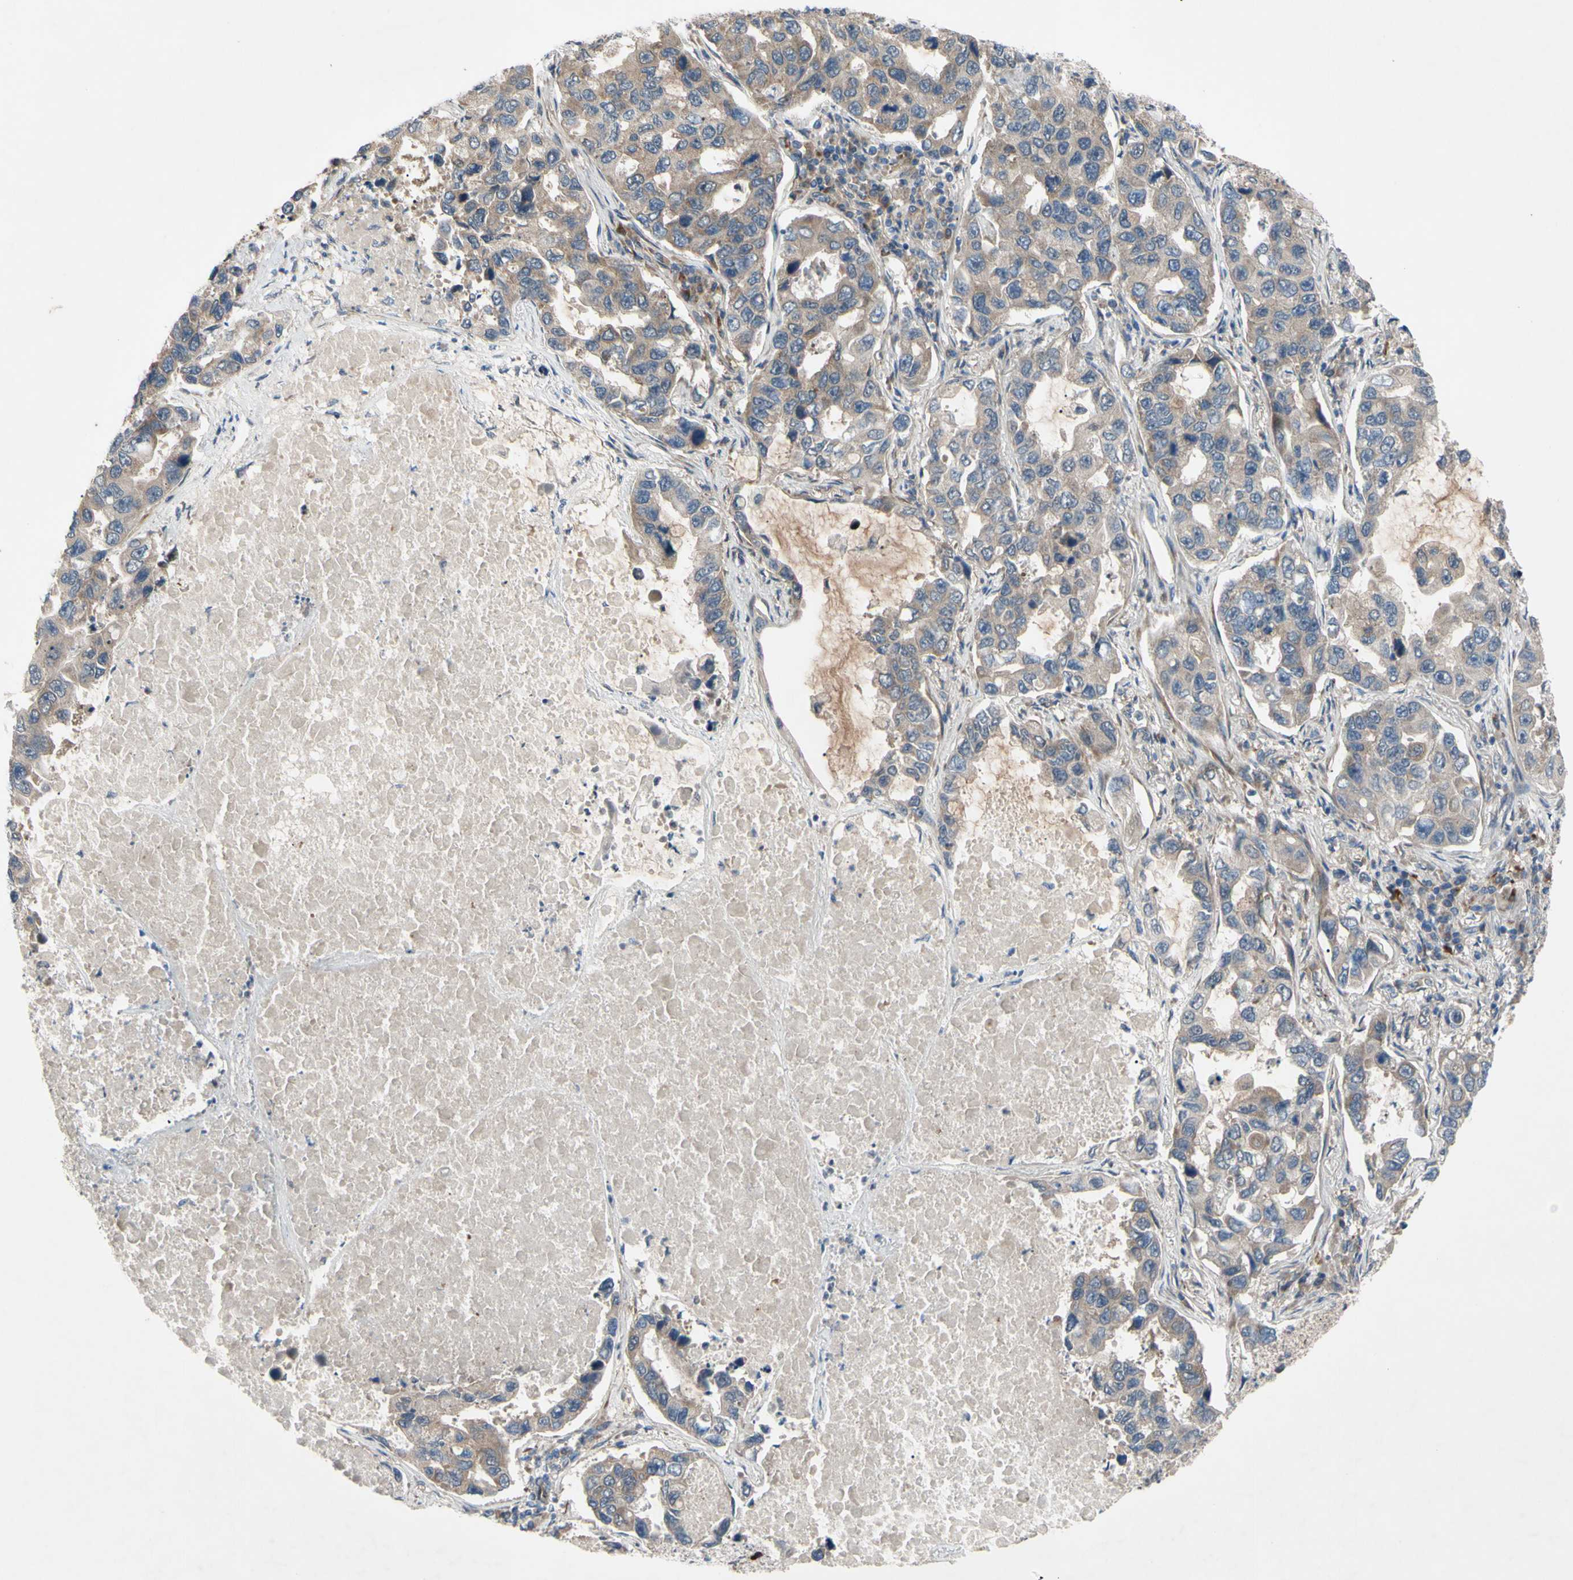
{"staining": {"intensity": "weak", "quantity": ">75%", "location": "cytoplasmic/membranous"}, "tissue": "lung cancer", "cell_type": "Tumor cells", "image_type": "cancer", "snomed": [{"axis": "morphology", "description": "Adenocarcinoma, NOS"}, {"axis": "topography", "description": "Lung"}], "caption": "Lung cancer stained with immunohistochemistry displays weak cytoplasmic/membranous staining in approximately >75% of tumor cells.", "gene": "SVIL", "patient": {"sex": "male", "age": 64}}